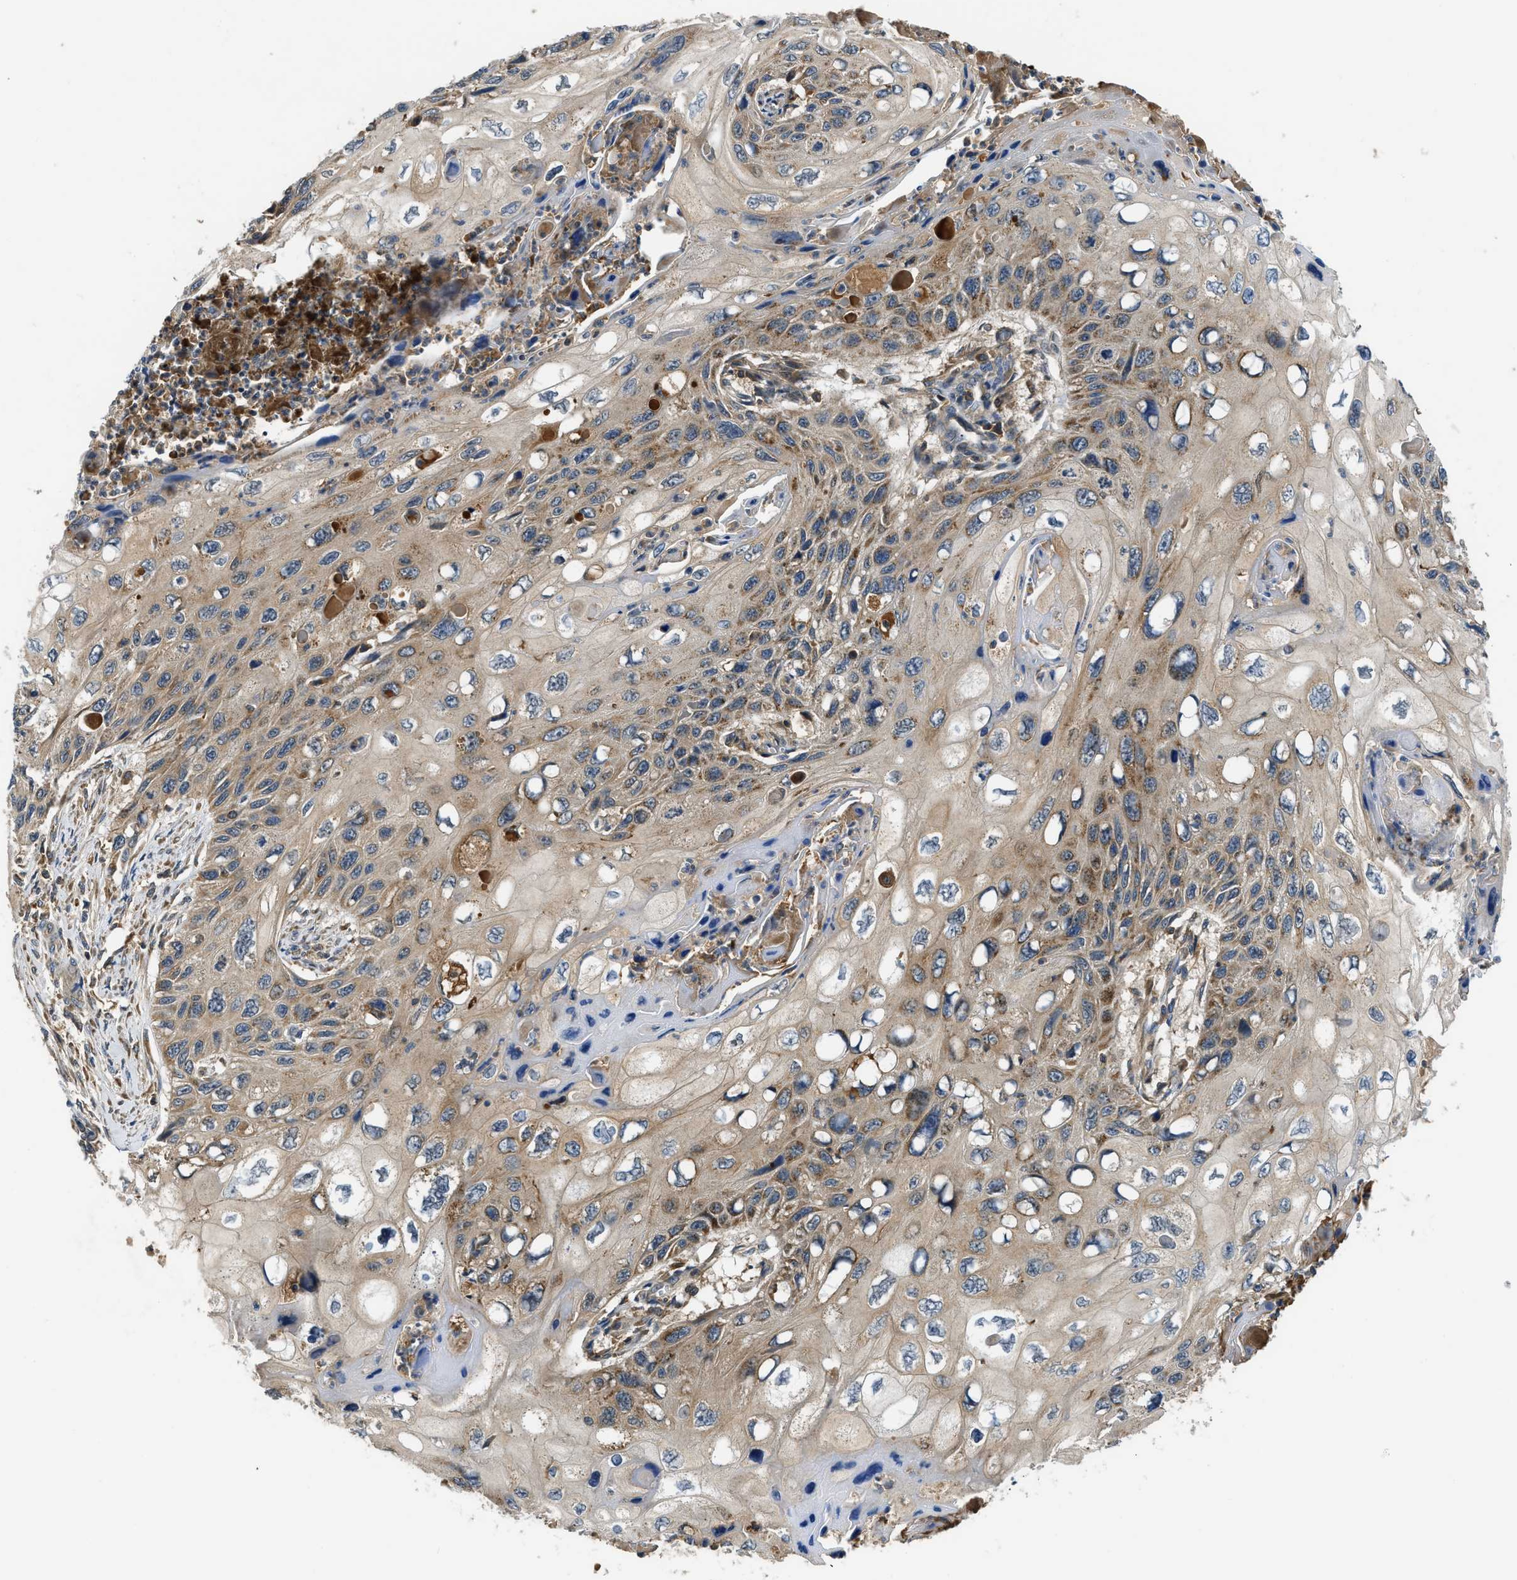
{"staining": {"intensity": "moderate", "quantity": ">75%", "location": "cytoplasmic/membranous"}, "tissue": "cervical cancer", "cell_type": "Tumor cells", "image_type": "cancer", "snomed": [{"axis": "morphology", "description": "Squamous cell carcinoma, NOS"}, {"axis": "topography", "description": "Cervix"}], "caption": "Immunohistochemical staining of squamous cell carcinoma (cervical) reveals medium levels of moderate cytoplasmic/membranous protein staining in approximately >75% of tumor cells.", "gene": "PAFAH2", "patient": {"sex": "female", "age": 70}}